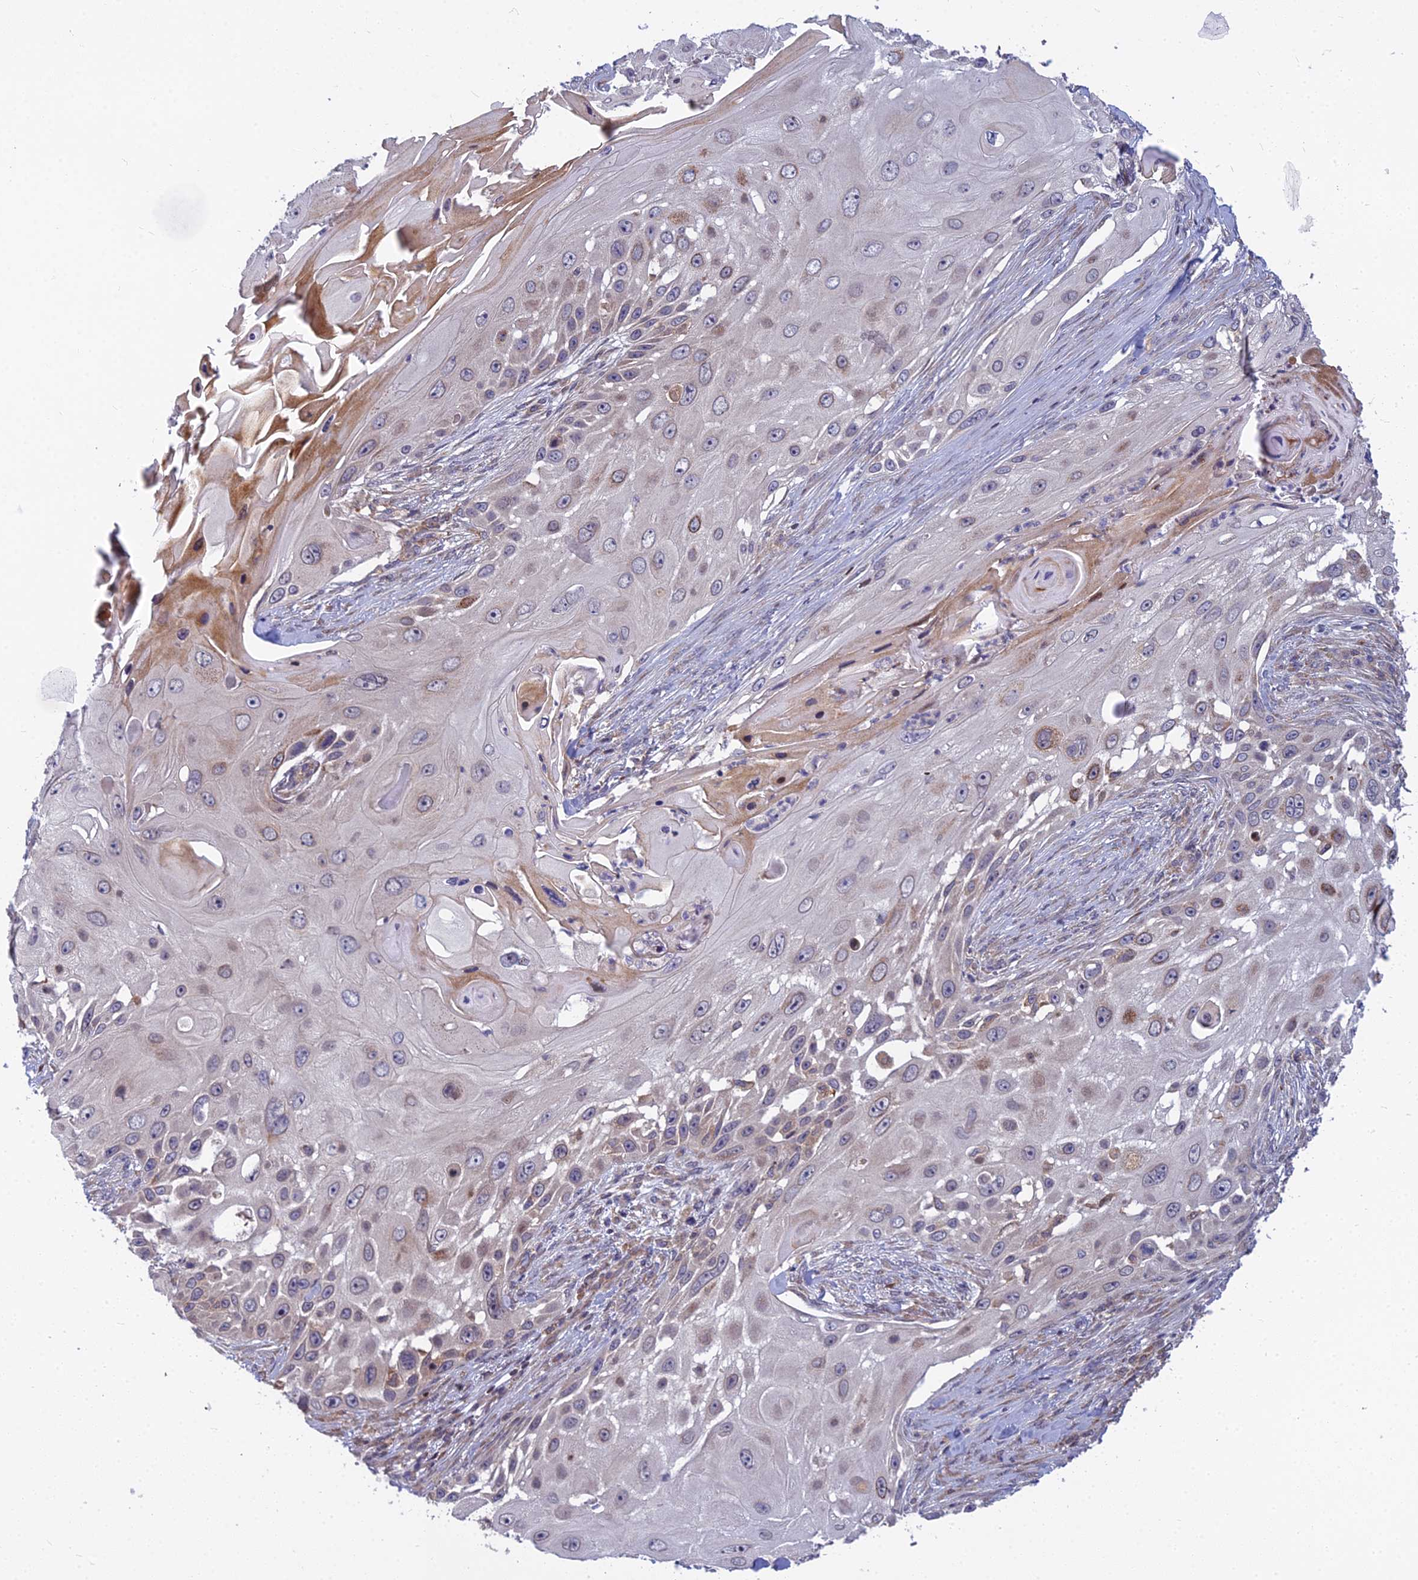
{"staining": {"intensity": "weak", "quantity": "<25%", "location": "cytoplasmic/membranous"}, "tissue": "skin cancer", "cell_type": "Tumor cells", "image_type": "cancer", "snomed": [{"axis": "morphology", "description": "Squamous cell carcinoma, NOS"}, {"axis": "topography", "description": "Skin"}], "caption": "Tumor cells show no significant staining in skin cancer.", "gene": "COMMD2", "patient": {"sex": "female", "age": 44}}